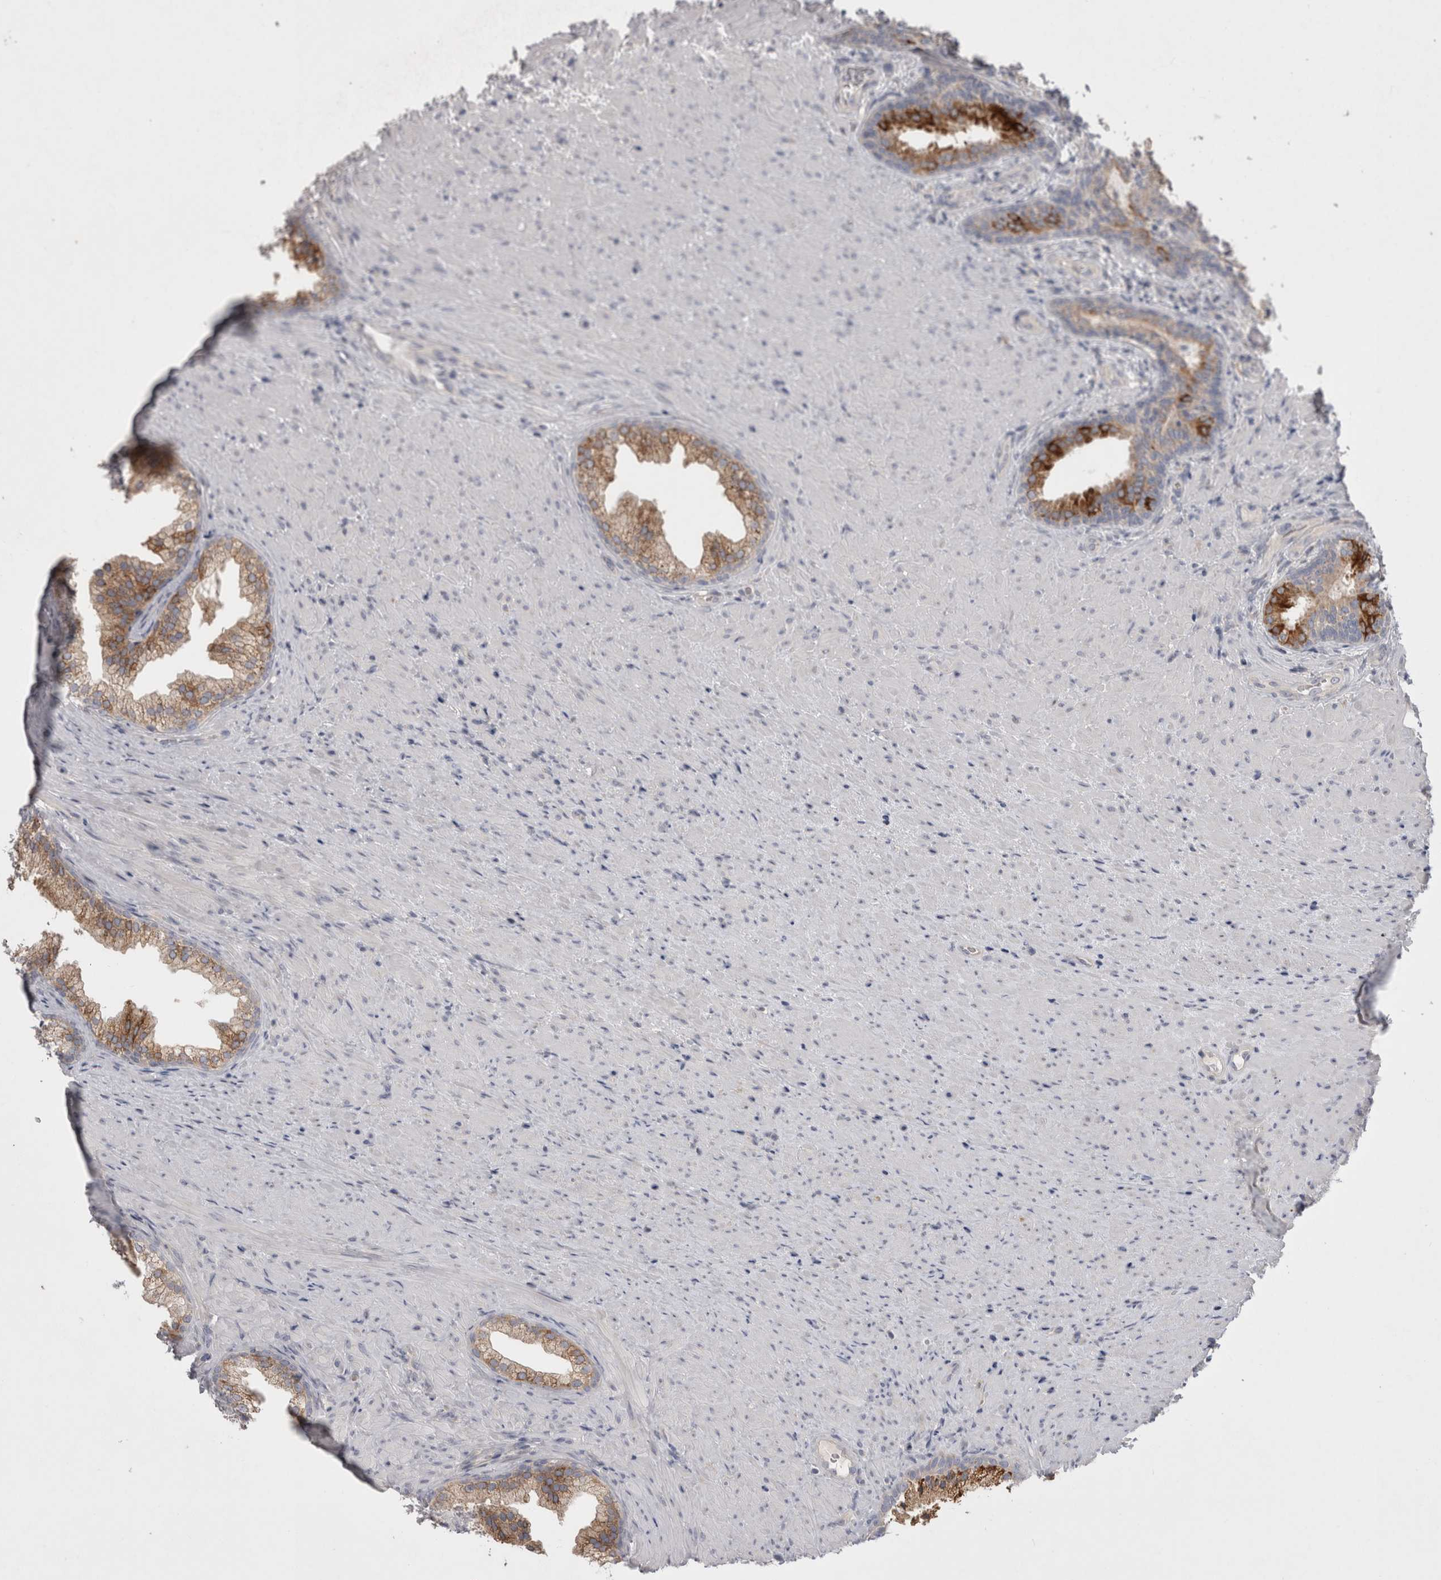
{"staining": {"intensity": "strong", "quantity": ">75%", "location": "cytoplasmic/membranous"}, "tissue": "prostate", "cell_type": "Glandular cells", "image_type": "normal", "snomed": [{"axis": "morphology", "description": "Normal tissue, NOS"}, {"axis": "topography", "description": "Prostate"}], "caption": "Immunohistochemical staining of unremarkable human prostate demonstrates strong cytoplasmic/membranous protein expression in about >75% of glandular cells. (Brightfield microscopy of DAB IHC at high magnification).", "gene": "LRRC40", "patient": {"sex": "male", "age": 76}}